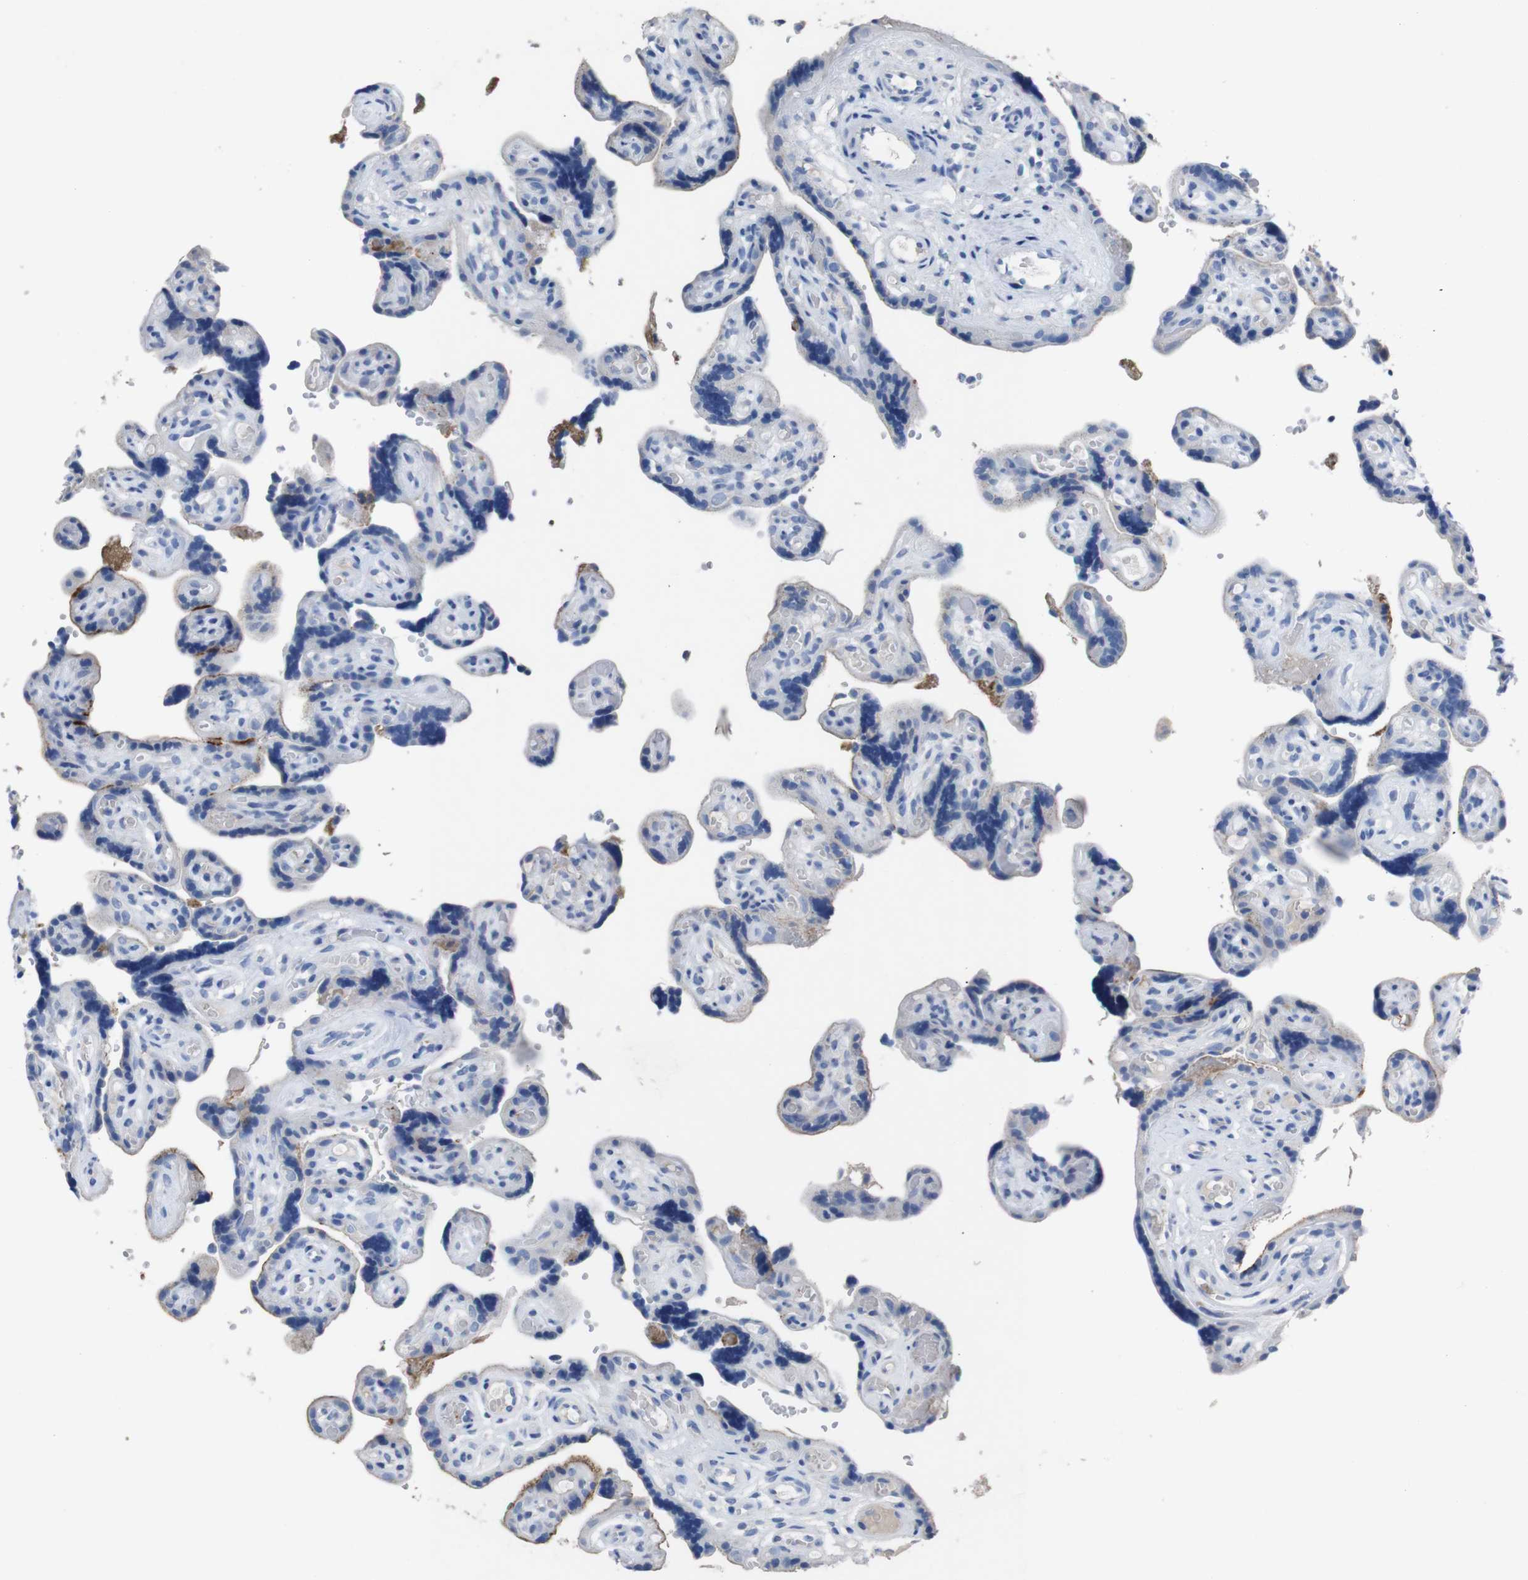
{"staining": {"intensity": "negative", "quantity": "none", "location": "none"}, "tissue": "placenta", "cell_type": "Decidual cells", "image_type": "normal", "snomed": [{"axis": "morphology", "description": "Normal tissue, NOS"}, {"axis": "topography", "description": "Placenta"}], "caption": "Decidual cells are negative for protein expression in normal human placenta. (DAB immunohistochemistry (IHC) with hematoxylin counter stain).", "gene": "GJB2", "patient": {"sex": "female", "age": 30}}